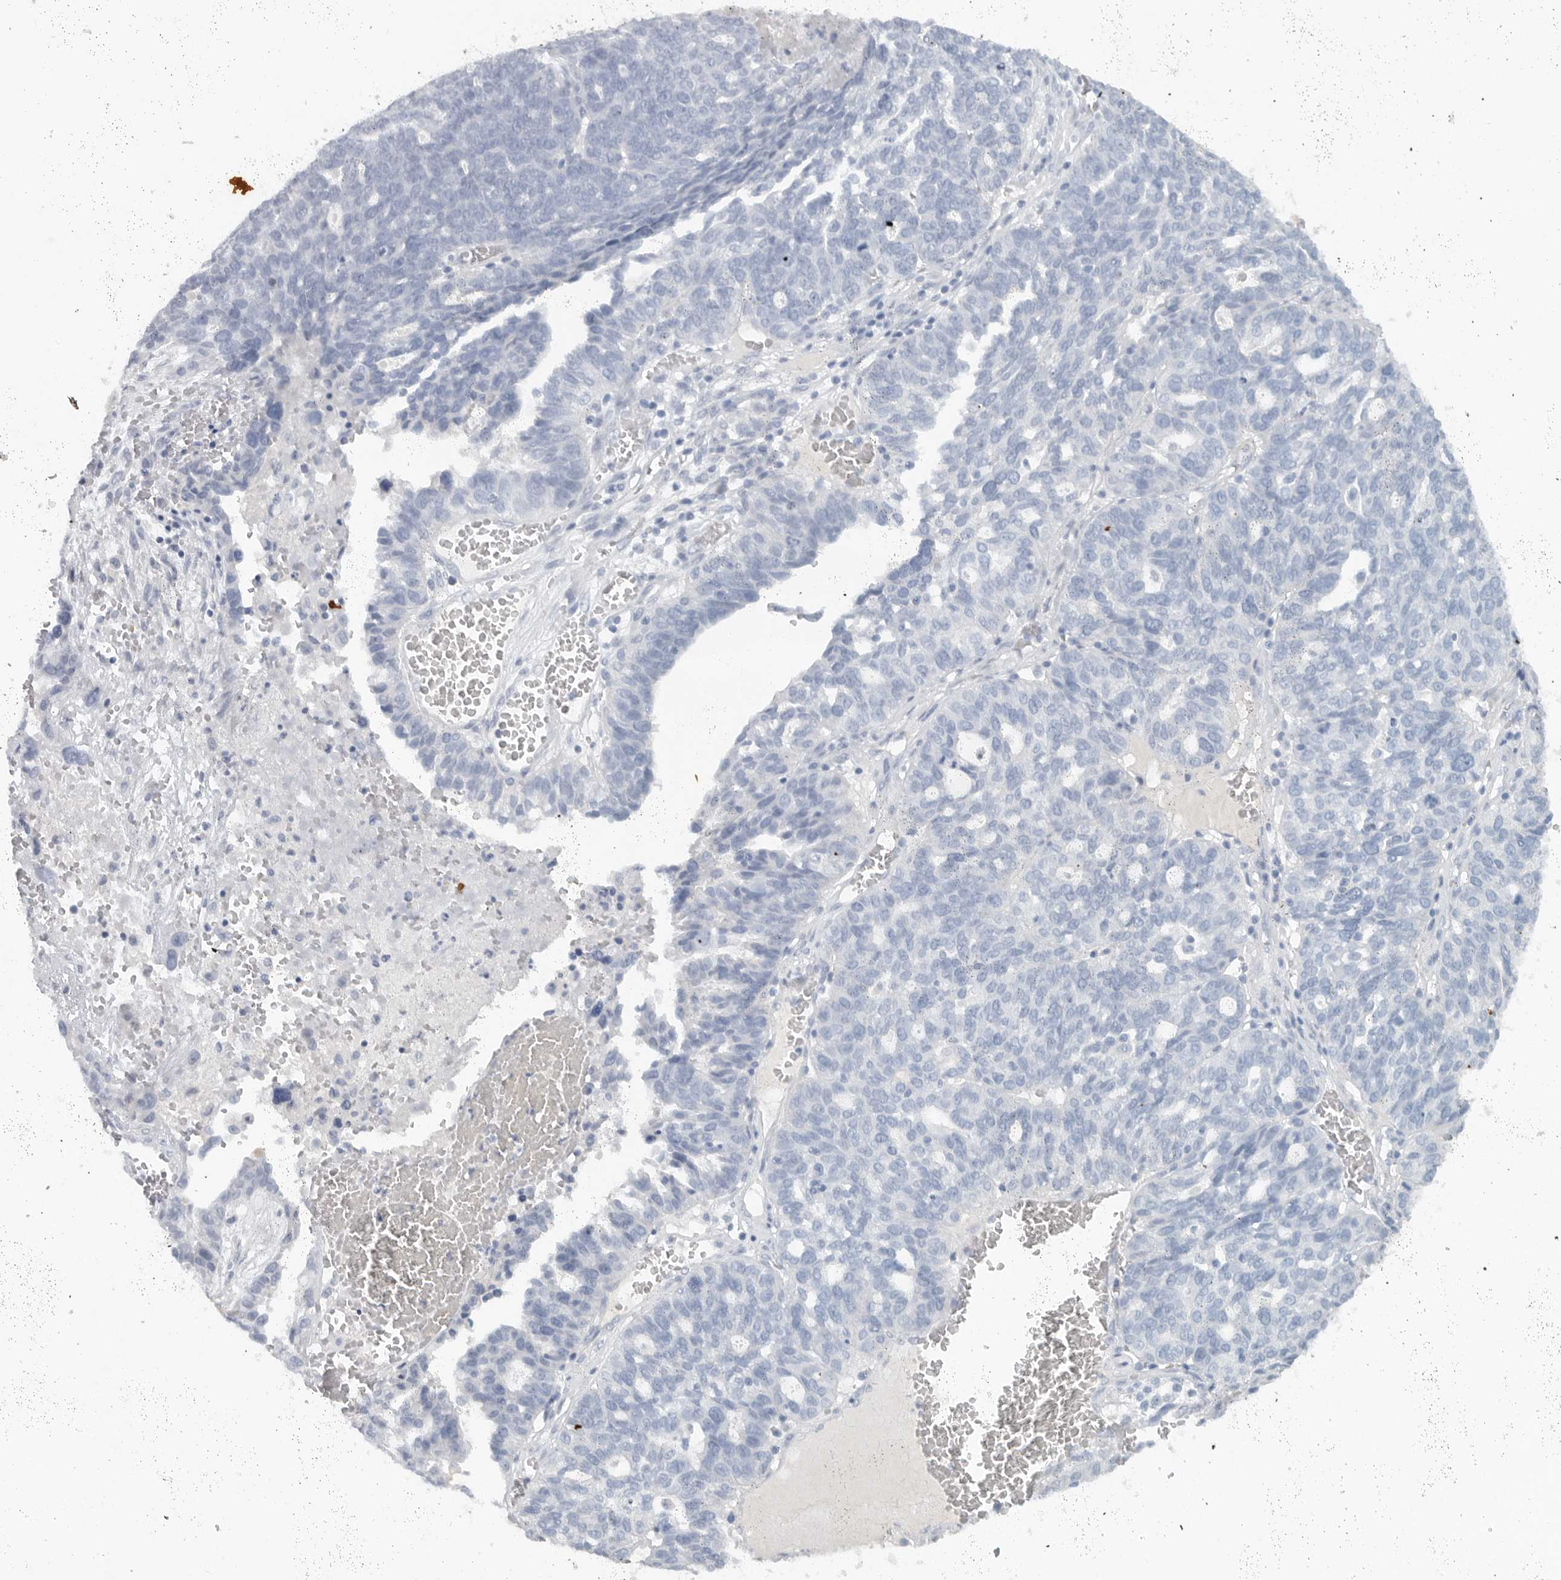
{"staining": {"intensity": "negative", "quantity": "none", "location": "none"}, "tissue": "ovarian cancer", "cell_type": "Tumor cells", "image_type": "cancer", "snomed": [{"axis": "morphology", "description": "Cystadenocarcinoma, serous, NOS"}, {"axis": "topography", "description": "Ovary"}], "caption": "Tumor cells show no significant staining in serous cystadenocarcinoma (ovarian).", "gene": "PAM", "patient": {"sex": "female", "age": 59}}